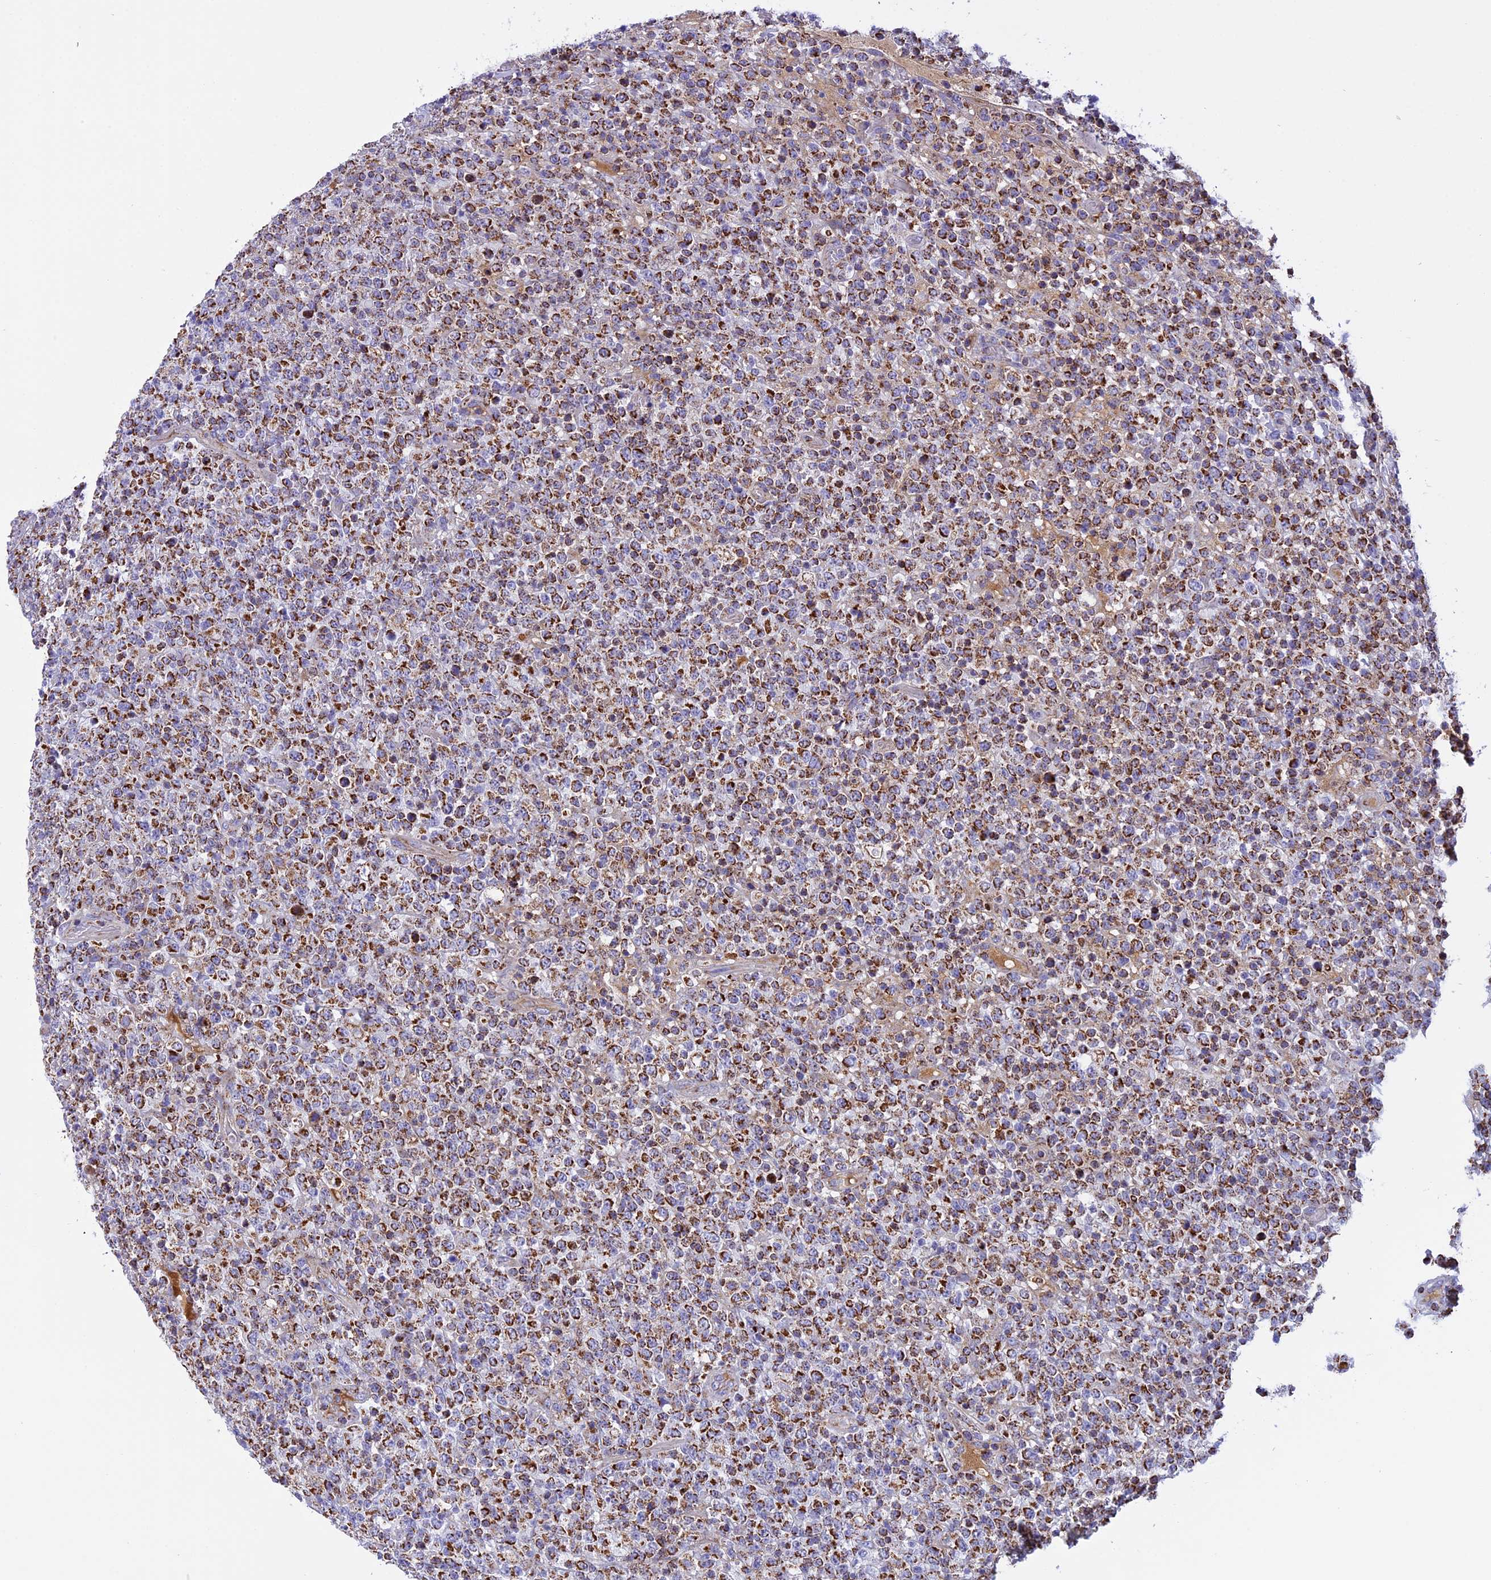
{"staining": {"intensity": "strong", "quantity": ">75%", "location": "cytoplasmic/membranous"}, "tissue": "lymphoma", "cell_type": "Tumor cells", "image_type": "cancer", "snomed": [{"axis": "morphology", "description": "Malignant lymphoma, non-Hodgkin's type, High grade"}, {"axis": "topography", "description": "Colon"}], "caption": "High-magnification brightfield microscopy of lymphoma stained with DAB (brown) and counterstained with hematoxylin (blue). tumor cells exhibit strong cytoplasmic/membranous staining is seen in about>75% of cells.", "gene": "KCNG1", "patient": {"sex": "female", "age": 53}}